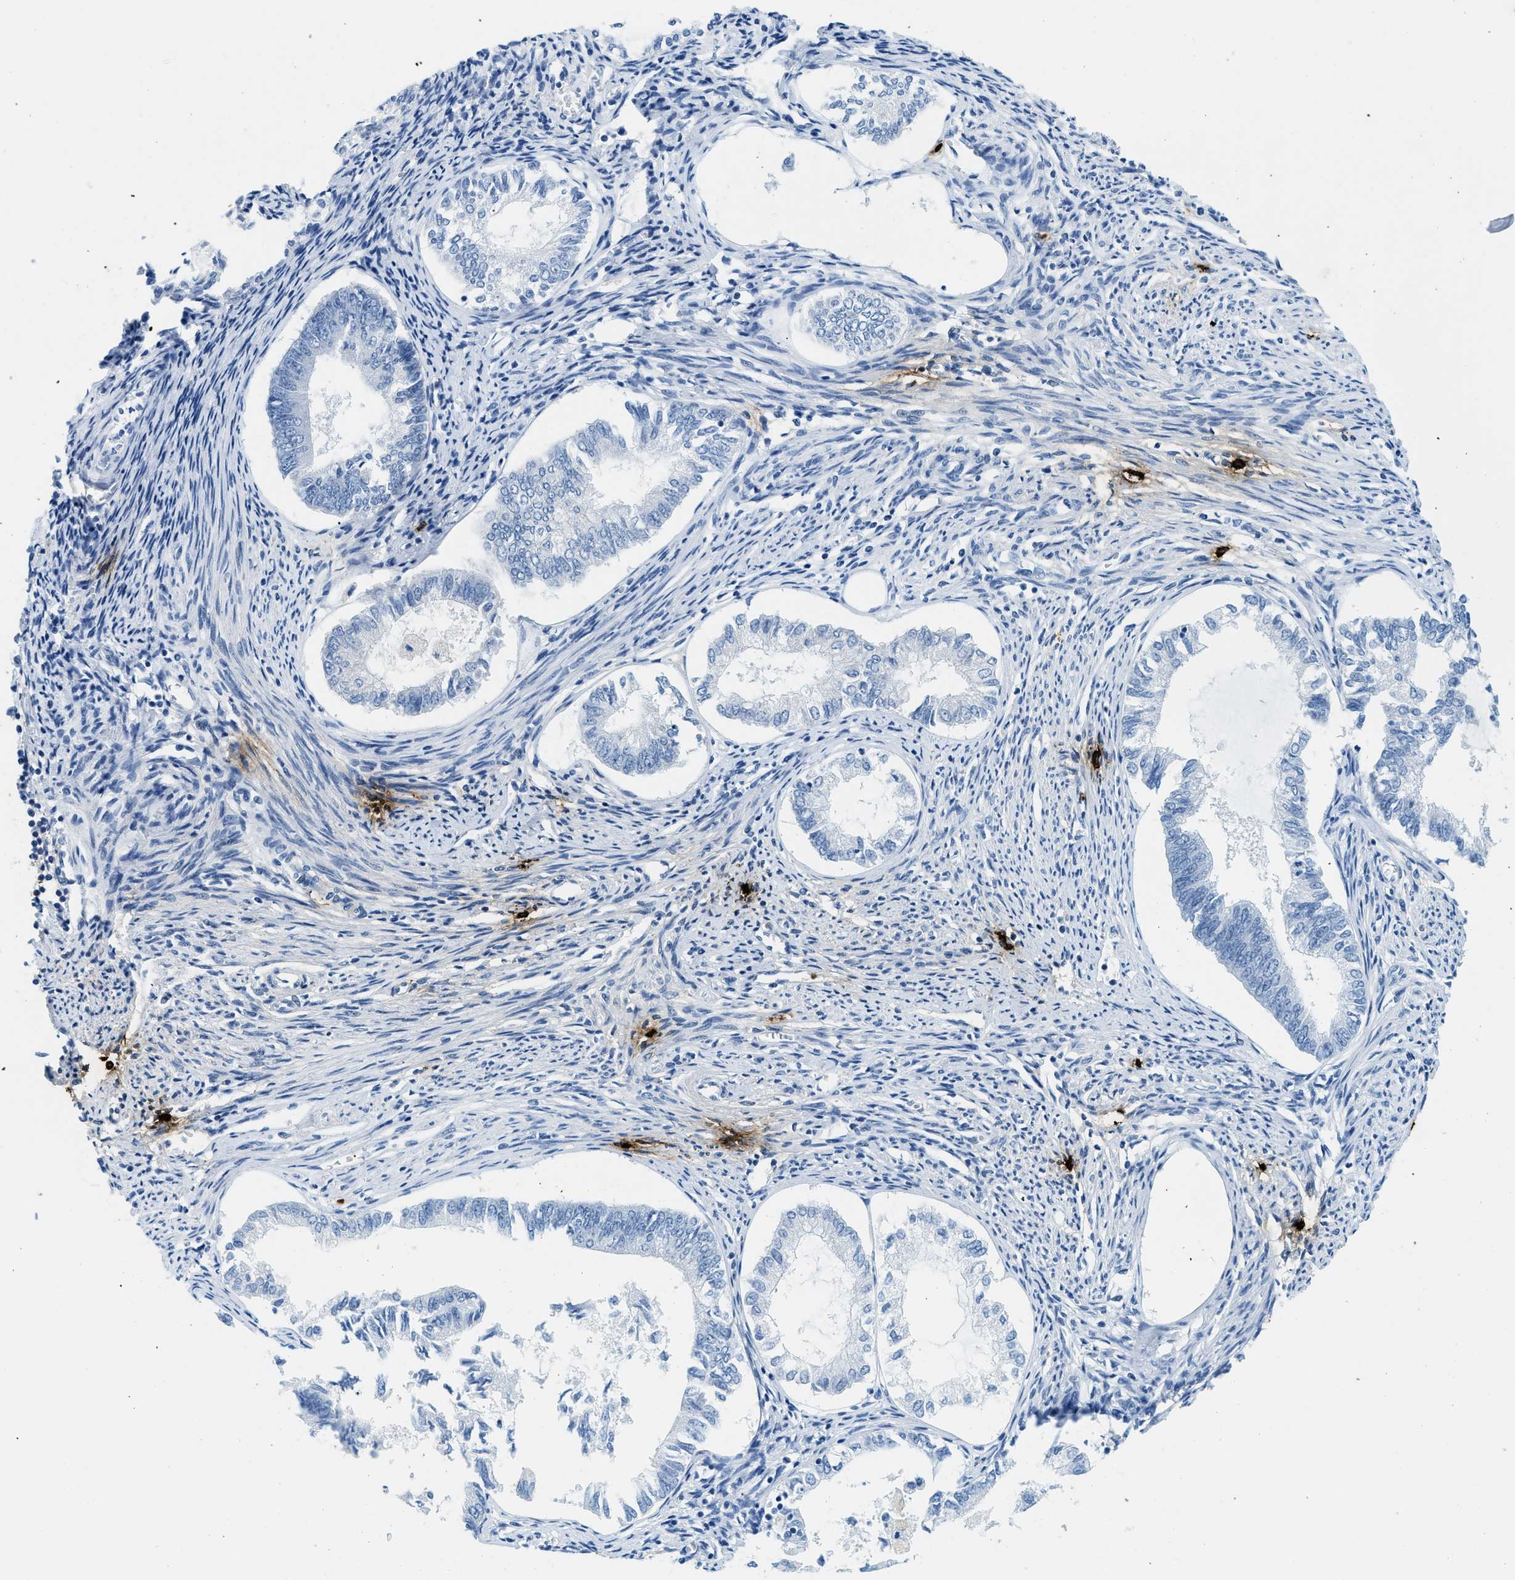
{"staining": {"intensity": "negative", "quantity": "none", "location": "none"}, "tissue": "endometrial cancer", "cell_type": "Tumor cells", "image_type": "cancer", "snomed": [{"axis": "morphology", "description": "Adenocarcinoma, NOS"}, {"axis": "topography", "description": "Endometrium"}], "caption": "This is an immunohistochemistry photomicrograph of human endometrial cancer (adenocarcinoma). There is no staining in tumor cells.", "gene": "TPSAB1", "patient": {"sex": "female", "age": 86}}